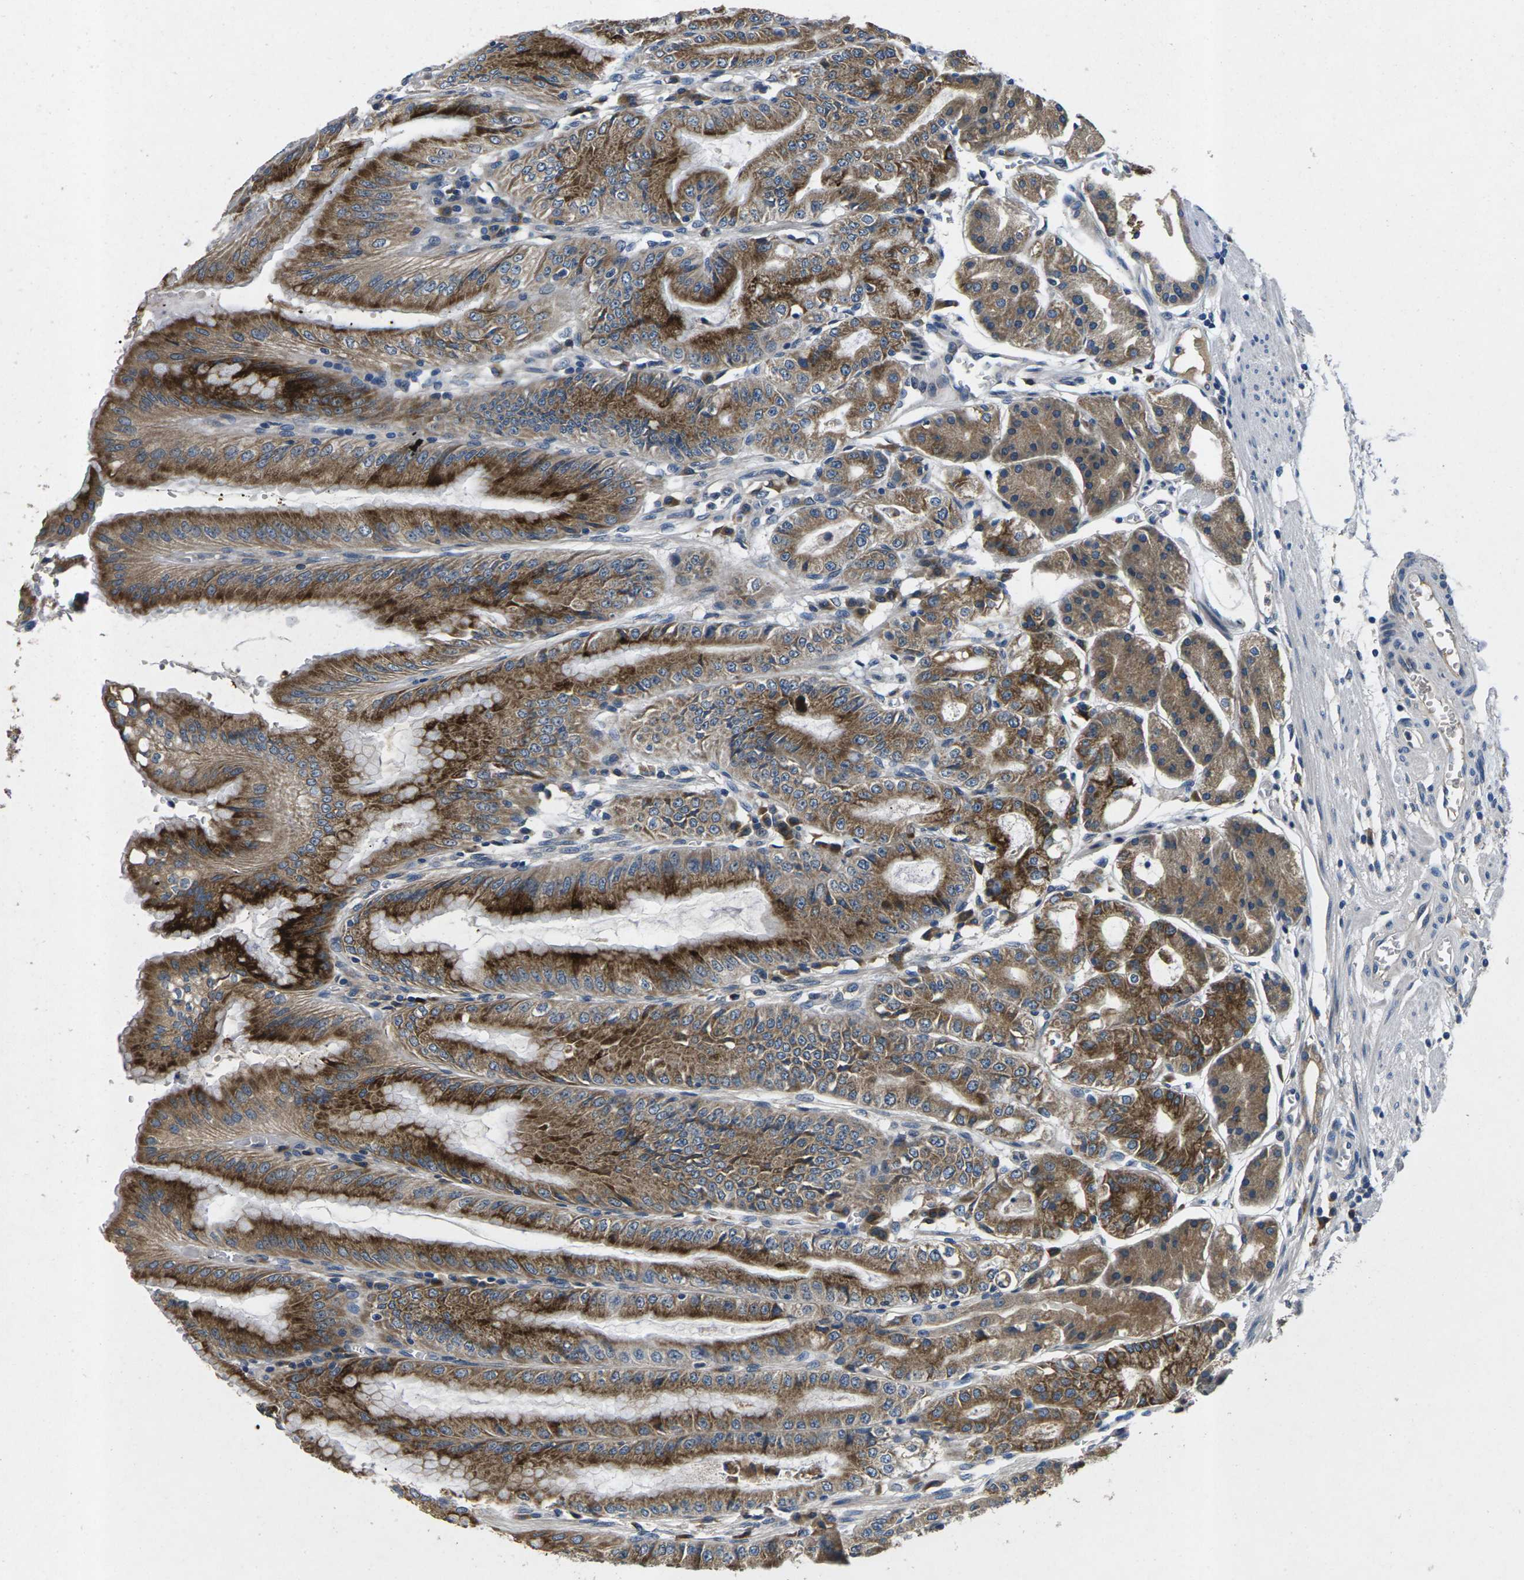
{"staining": {"intensity": "moderate", "quantity": ">75%", "location": "cytoplasmic/membranous"}, "tissue": "stomach", "cell_type": "Glandular cells", "image_type": "normal", "snomed": [{"axis": "morphology", "description": "Normal tissue, NOS"}, {"axis": "topography", "description": "Stomach, lower"}], "caption": "The immunohistochemical stain shows moderate cytoplasmic/membranous staining in glandular cells of unremarkable stomach.", "gene": "ERGIC3", "patient": {"sex": "male", "age": 71}}